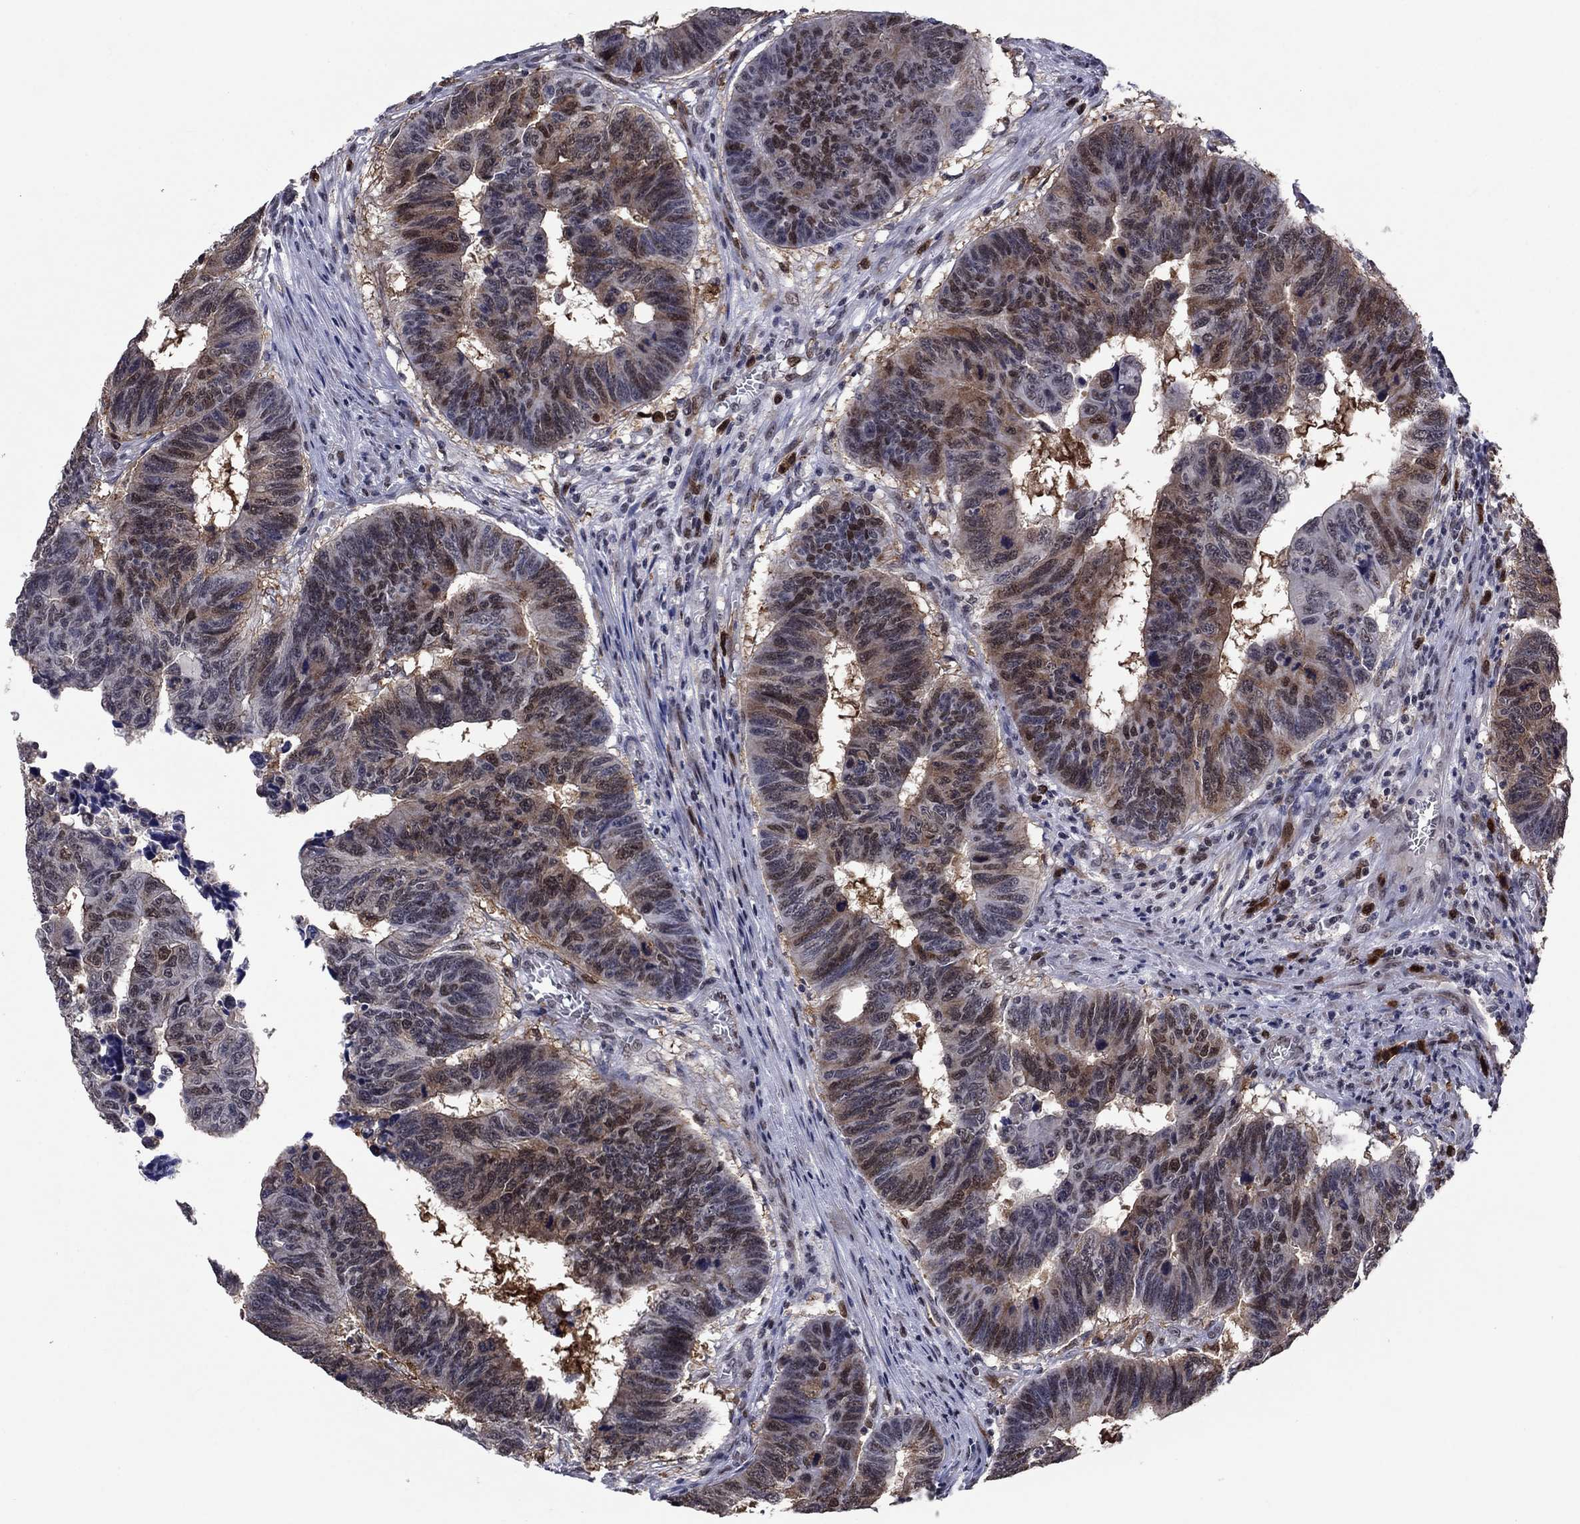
{"staining": {"intensity": "moderate", "quantity": "25%-75%", "location": "cytoplasmic/membranous"}, "tissue": "colorectal cancer", "cell_type": "Tumor cells", "image_type": "cancer", "snomed": [{"axis": "morphology", "description": "Adenocarcinoma, NOS"}, {"axis": "topography", "description": "Appendix"}, {"axis": "topography", "description": "Colon"}, {"axis": "topography", "description": "Cecum"}, {"axis": "topography", "description": "Colon asc"}], "caption": "Tumor cells reveal medium levels of moderate cytoplasmic/membranous expression in approximately 25%-75% of cells in human colorectal adenocarcinoma.", "gene": "TYMS", "patient": {"sex": "female", "age": 85}}